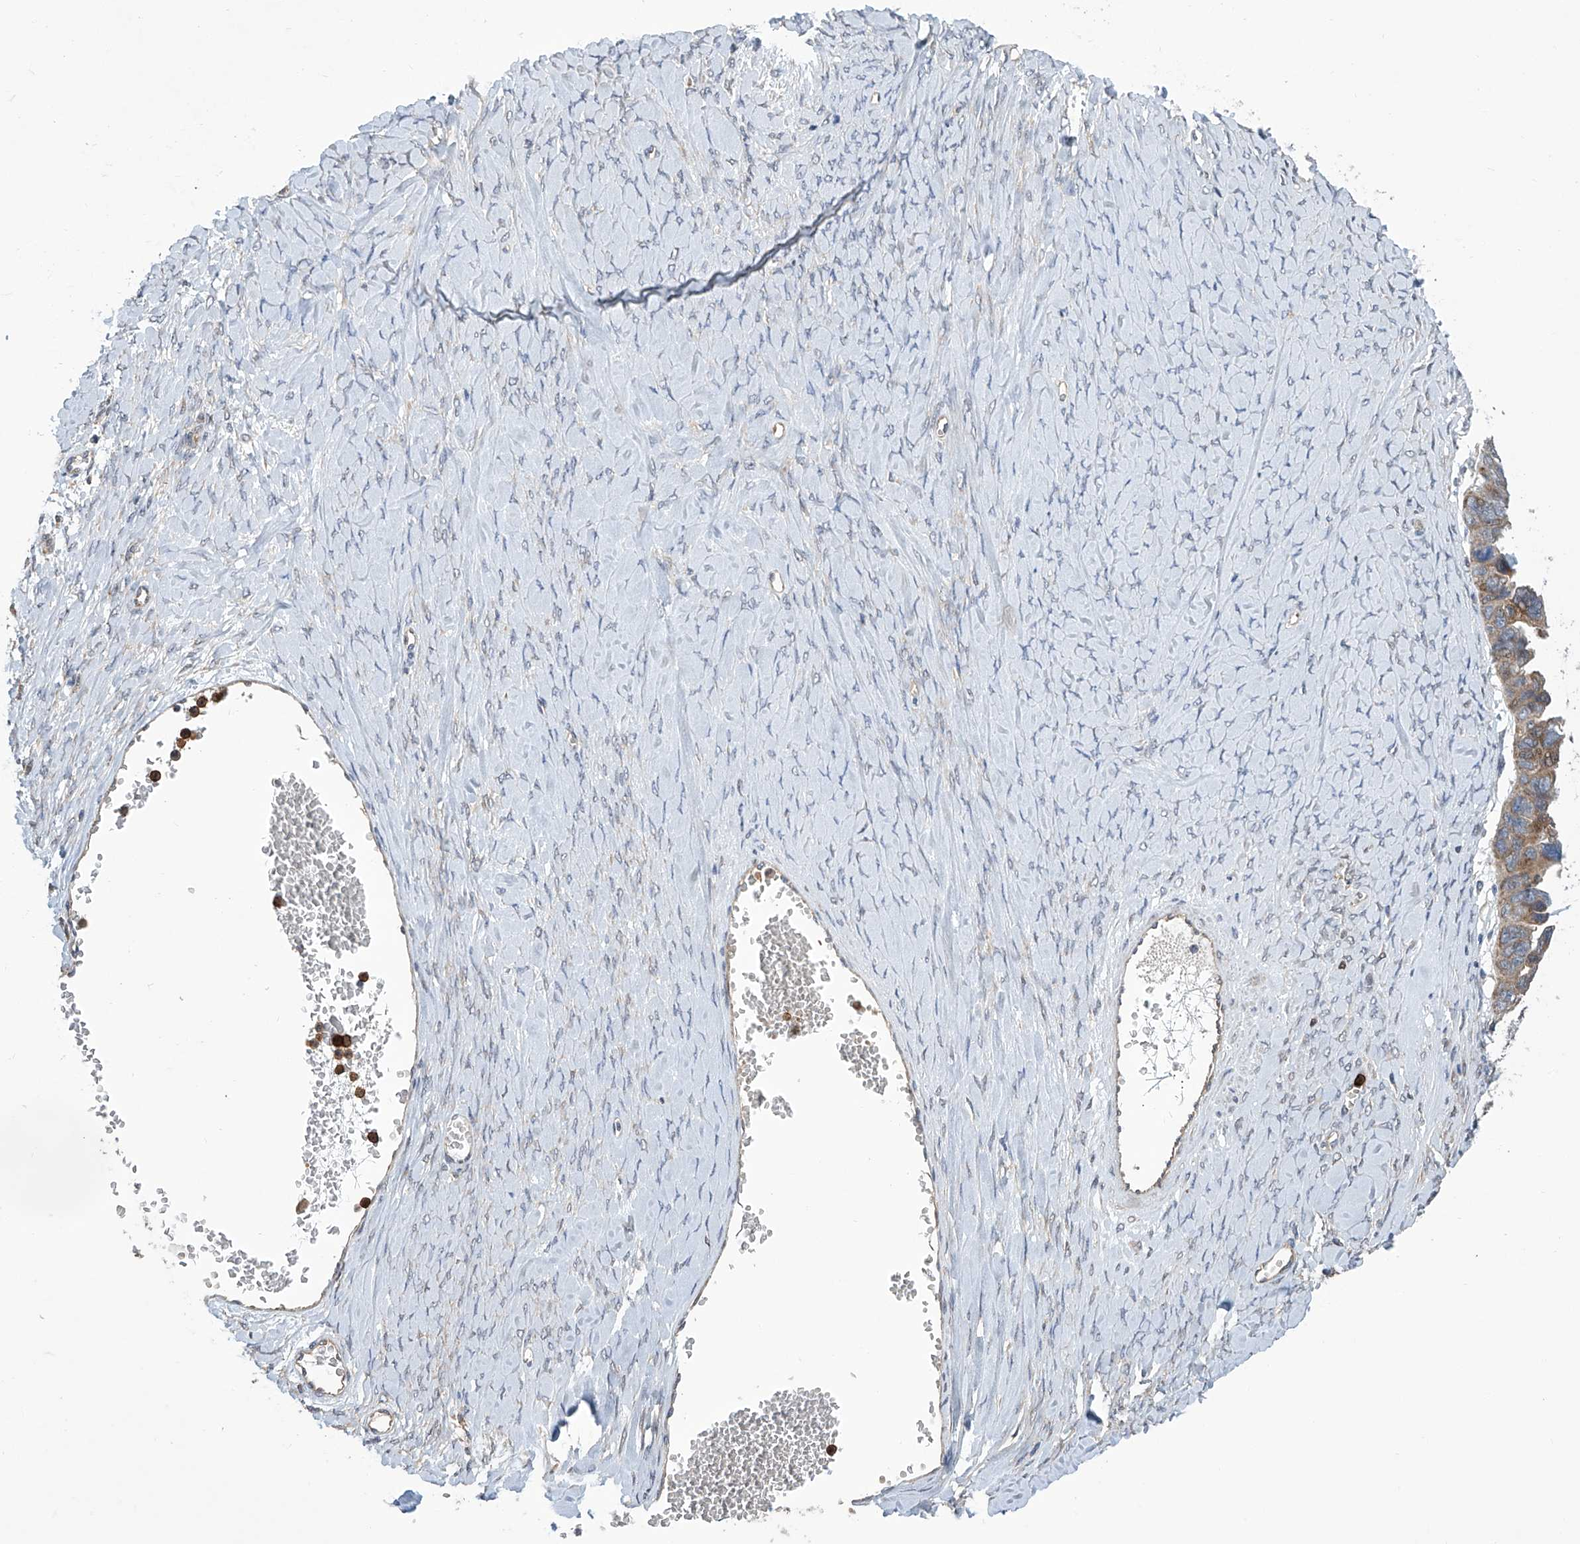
{"staining": {"intensity": "moderate", "quantity": "<25%", "location": "cytoplasmic/membranous"}, "tissue": "ovarian cancer", "cell_type": "Tumor cells", "image_type": "cancer", "snomed": [{"axis": "morphology", "description": "Cystadenocarcinoma, serous, NOS"}, {"axis": "topography", "description": "Ovary"}], "caption": "Immunohistochemical staining of human ovarian cancer (serous cystadenocarcinoma) reveals low levels of moderate cytoplasmic/membranous expression in about <25% of tumor cells.", "gene": "EIF2D", "patient": {"sex": "female", "age": 79}}